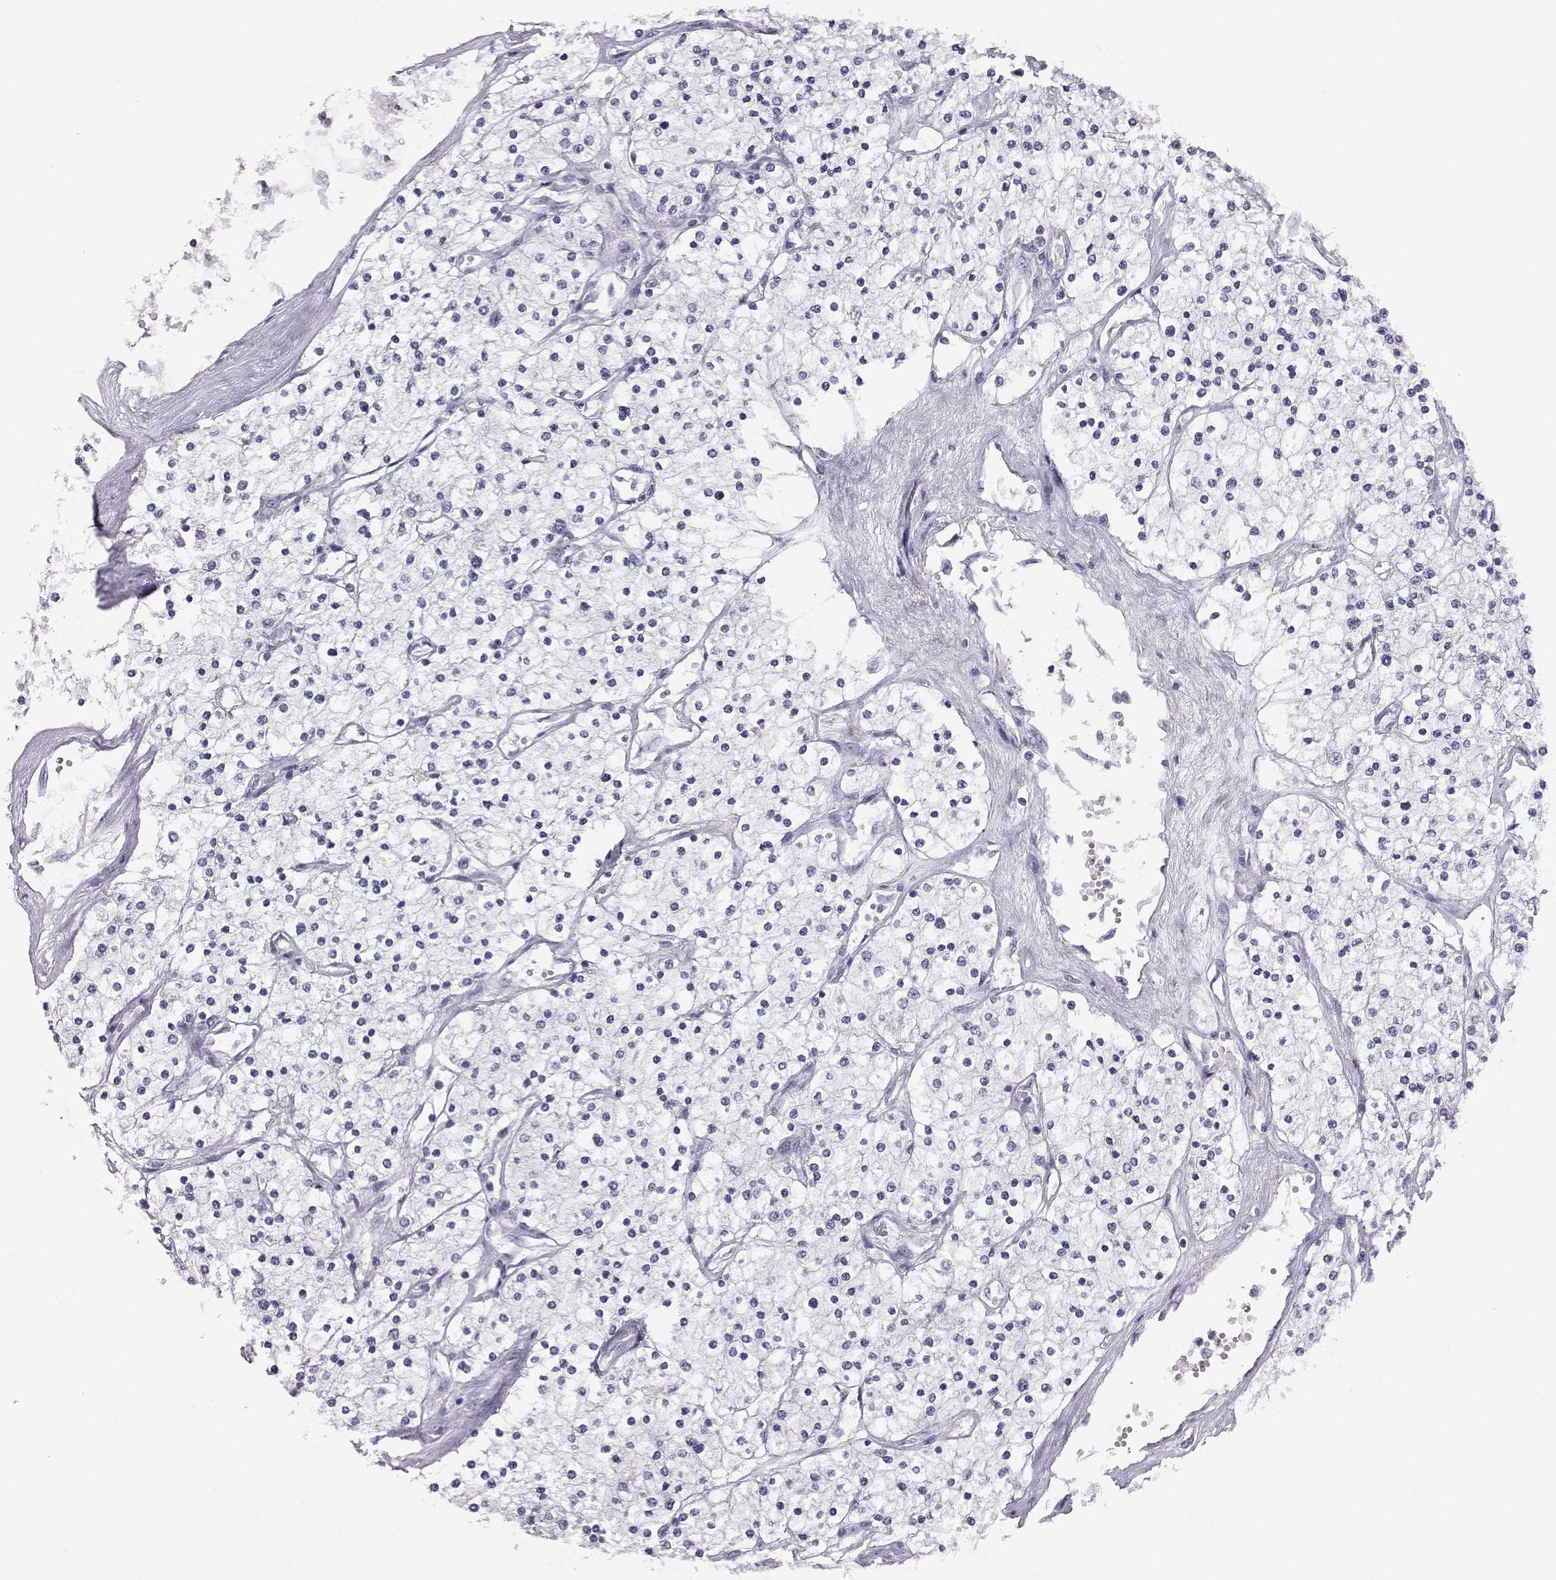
{"staining": {"intensity": "negative", "quantity": "none", "location": "none"}, "tissue": "renal cancer", "cell_type": "Tumor cells", "image_type": "cancer", "snomed": [{"axis": "morphology", "description": "Adenocarcinoma, NOS"}, {"axis": "topography", "description": "Kidney"}], "caption": "Immunohistochemistry (IHC) histopathology image of neoplastic tissue: renal cancer (adenocarcinoma) stained with DAB (3,3'-diaminobenzidine) displays no significant protein positivity in tumor cells.", "gene": "AKR1B1", "patient": {"sex": "male", "age": 80}}